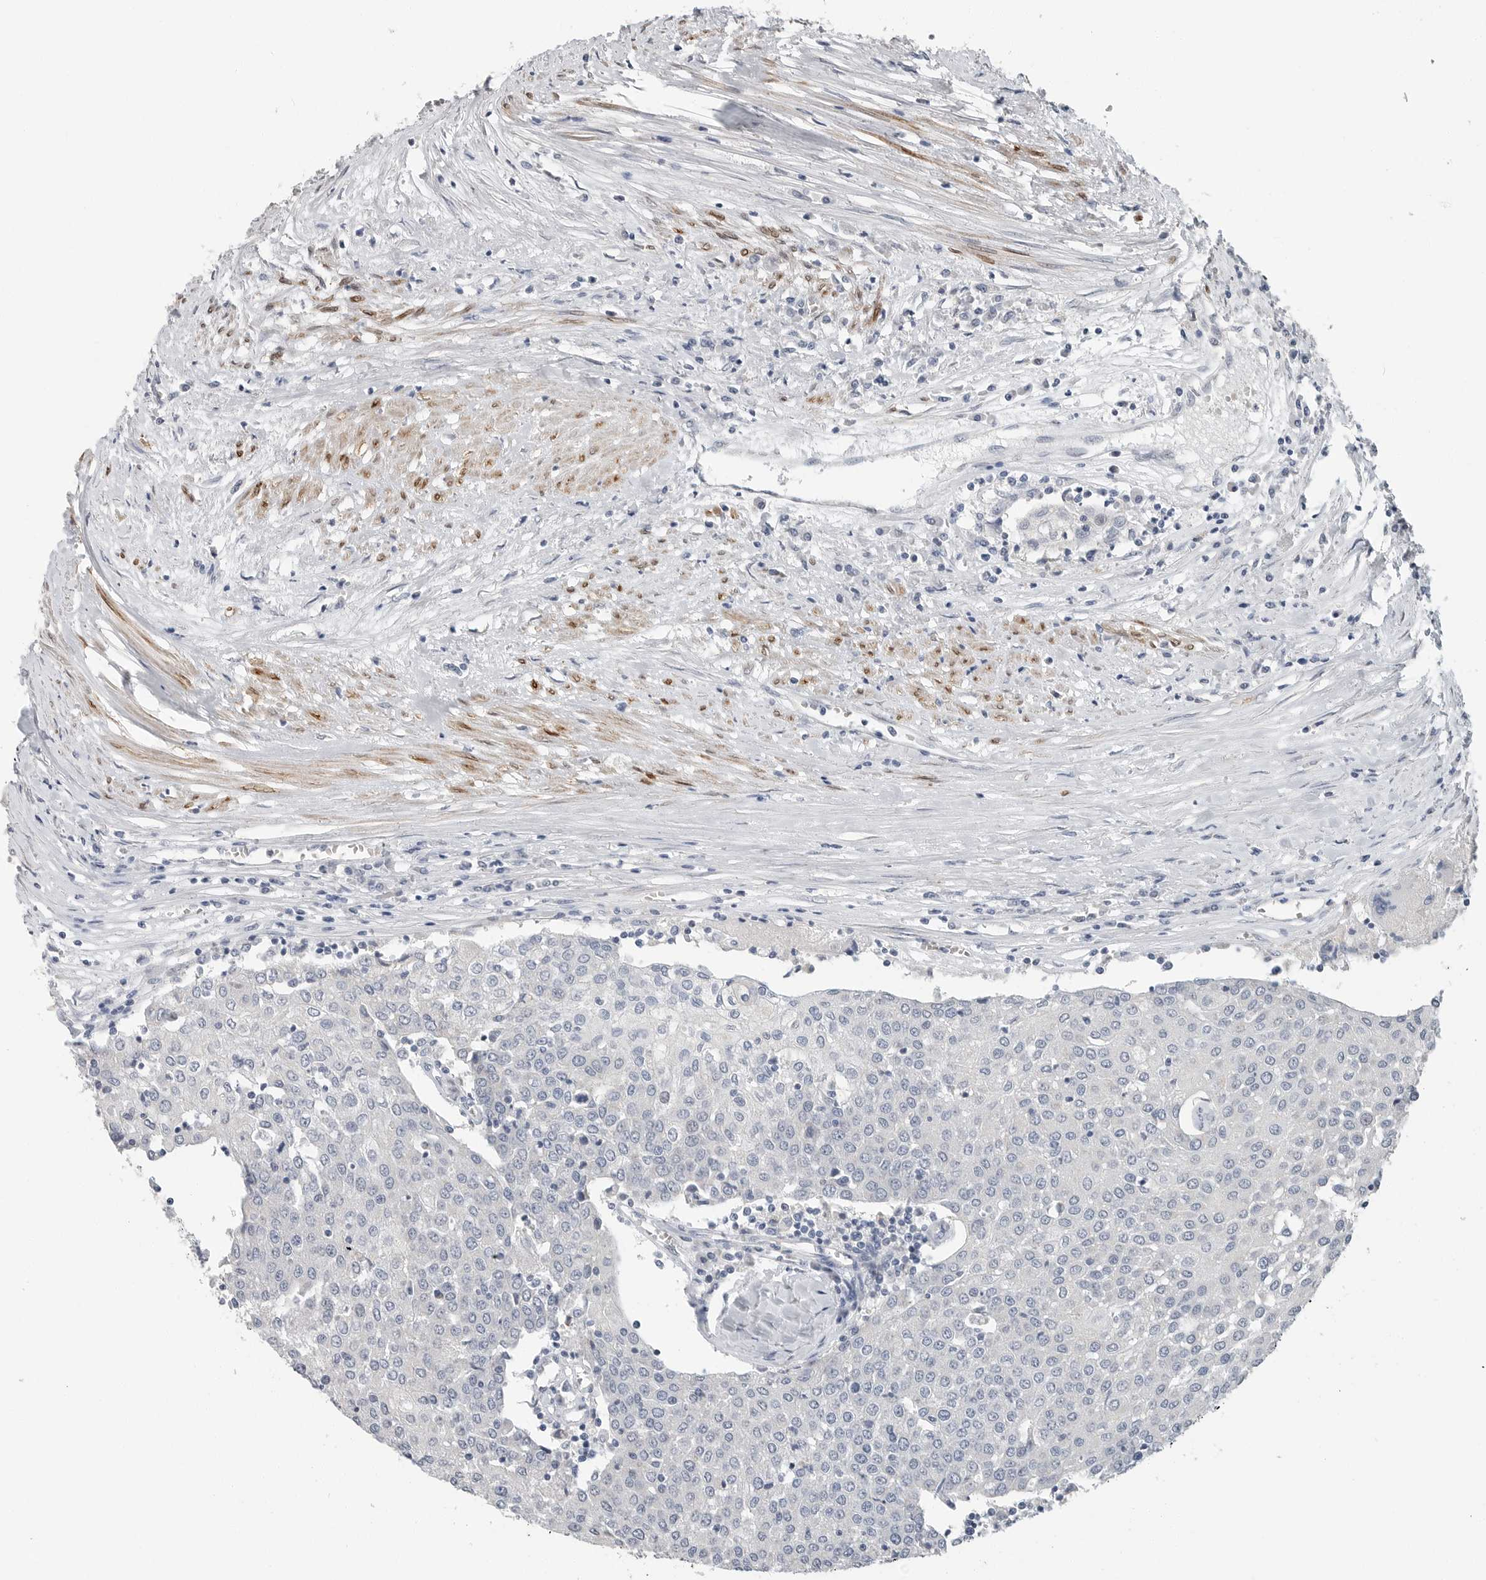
{"staining": {"intensity": "negative", "quantity": "none", "location": "none"}, "tissue": "urothelial cancer", "cell_type": "Tumor cells", "image_type": "cancer", "snomed": [{"axis": "morphology", "description": "Urothelial carcinoma, High grade"}, {"axis": "topography", "description": "Urinary bladder"}], "caption": "High magnification brightfield microscopy of urothelial cancer stained with DAB (3,3'-diaminobenzidine) (brown) and counterstained with hematoxylin (blue): tumor cells show no significant staining.", "gene": "PLN", "patient": {"sex": "female", "age": 85}}